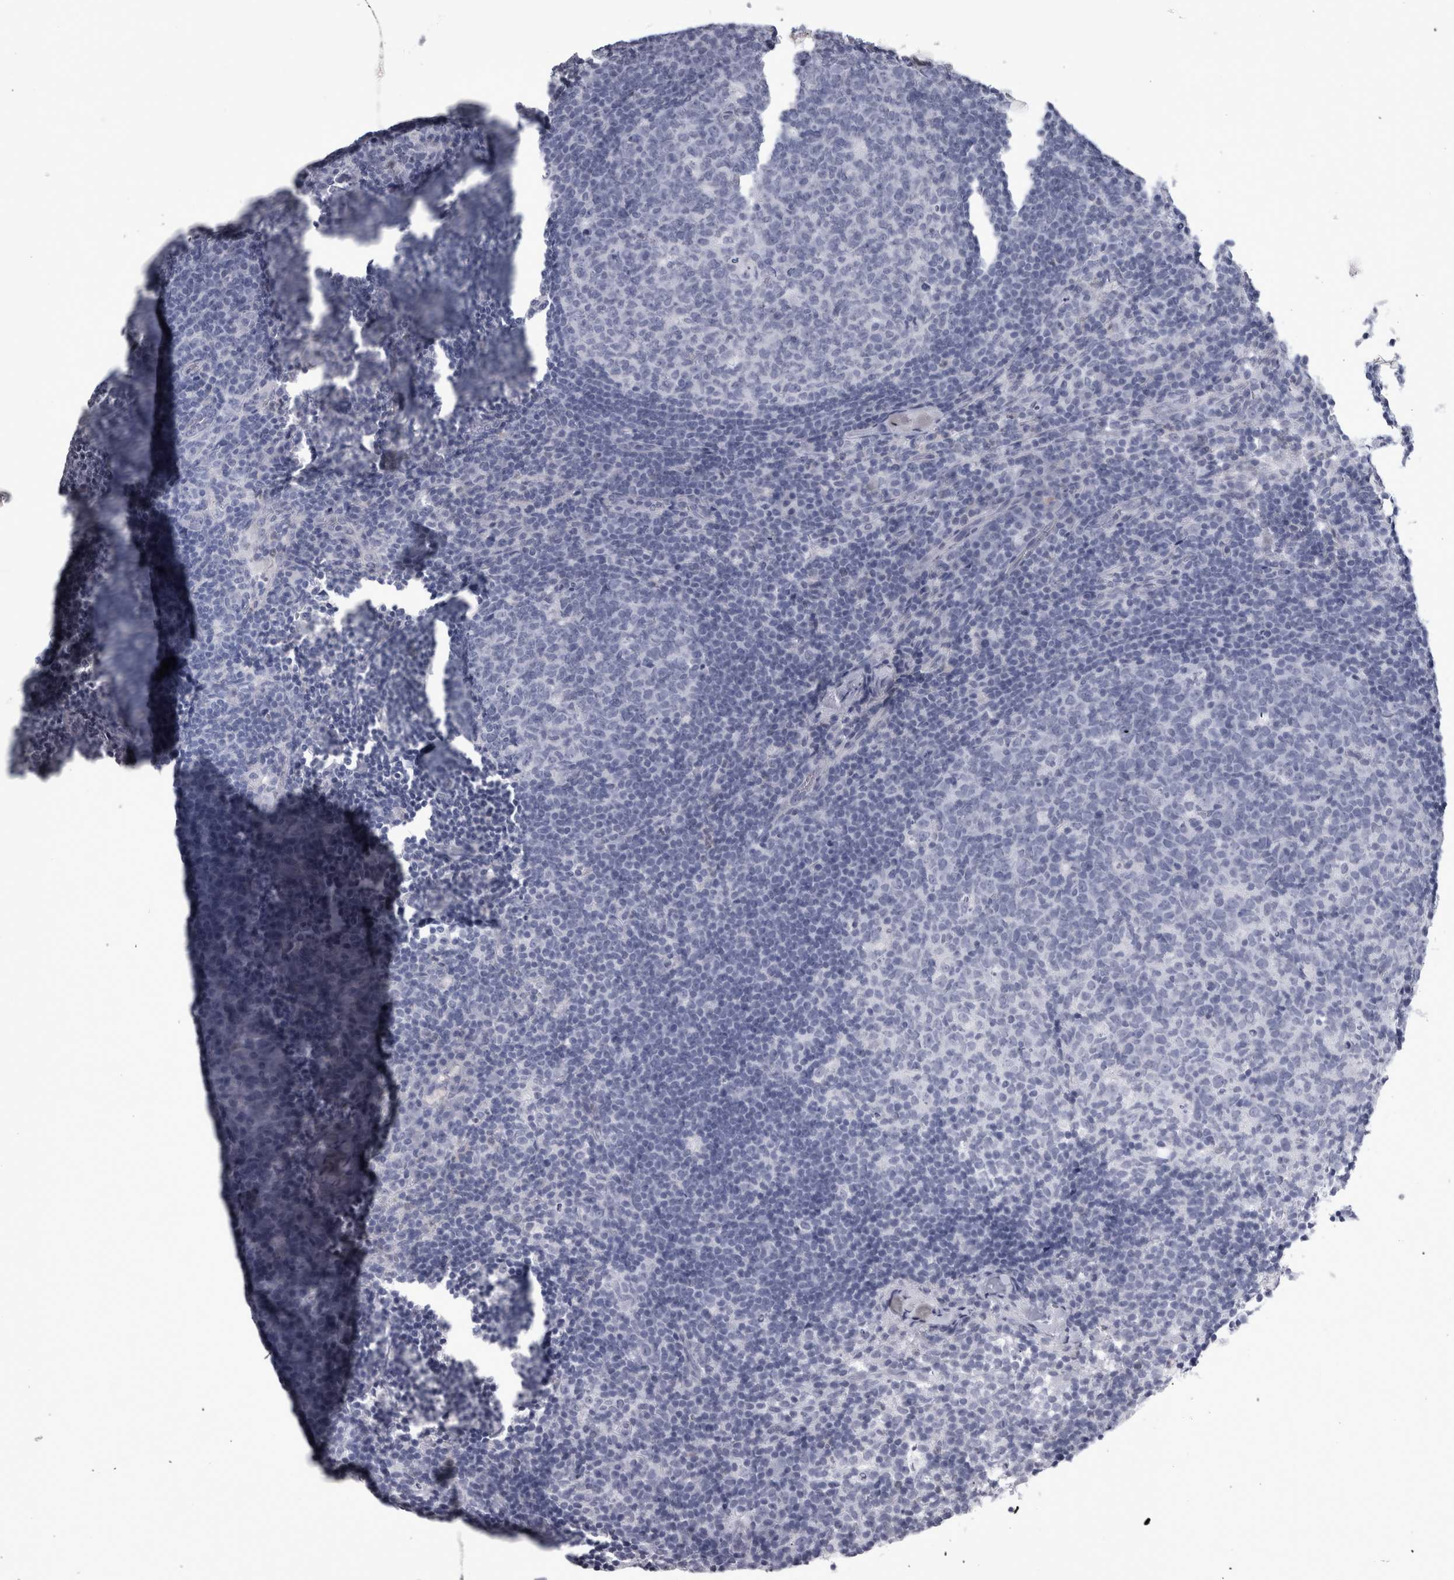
{"staining": {"intensity": "negative", "quantity": "none", "location": "none"}, "tissue": "lymph node", "cell_type": "Germinal center cells", "image_type": "normal", "snomed": [{"axis": "morphology", "description": "Normal tissue, NOS"}, {"axis": "morphology", "description": "Inflammation, NOS"}, {"axis": "topography", "description": "Lymph node"}], "caption": "High power microscopy micrograph of an immunohistochemistry (IHC) photomicrograph of unremarkable lymph node, revealing no significant expression in germinal center cells.", "gene": "ALDH8A1", "patient": {"sex": "male", "age": 55}}